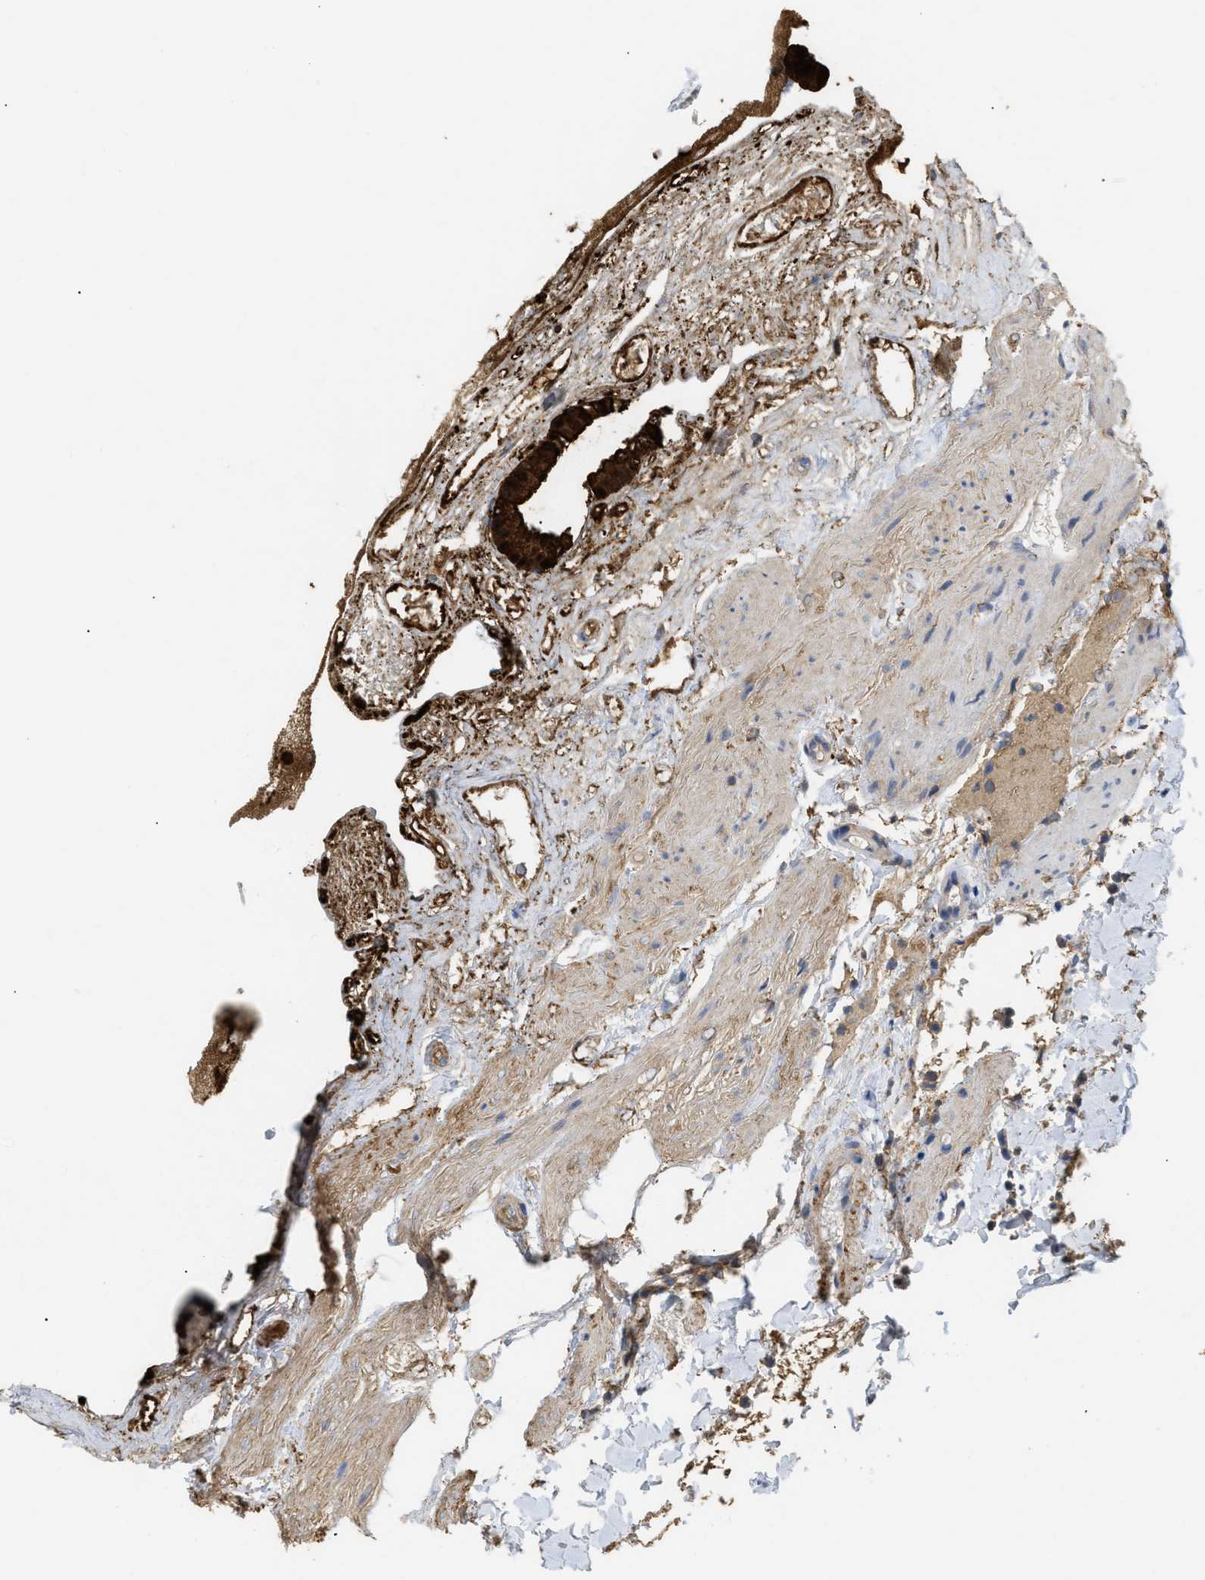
{"staining": {"intensity": "strong", "quantity": ">75%", "location": "cytoplasmic/membranous,nuclear"}, "tissue": "gallbladder", "cell_type": "Glandular cells", "image_type": "normal", "snomed": [{"axis": "morphology", "description": "Normal tissue, NOS"}, {"axis": "topography", "description": "Gallbladder"}], "caption": "IHC of benign gallbladder demonstrates high levels of strong cytoplasmic/membranous,nuclear staining in approximately >75% of glandular cells. (Brightfield microscopy of DAB IHC at high magnification).", "gene": "ANXA4", "patient": {"sex": "female", "age": 26}}